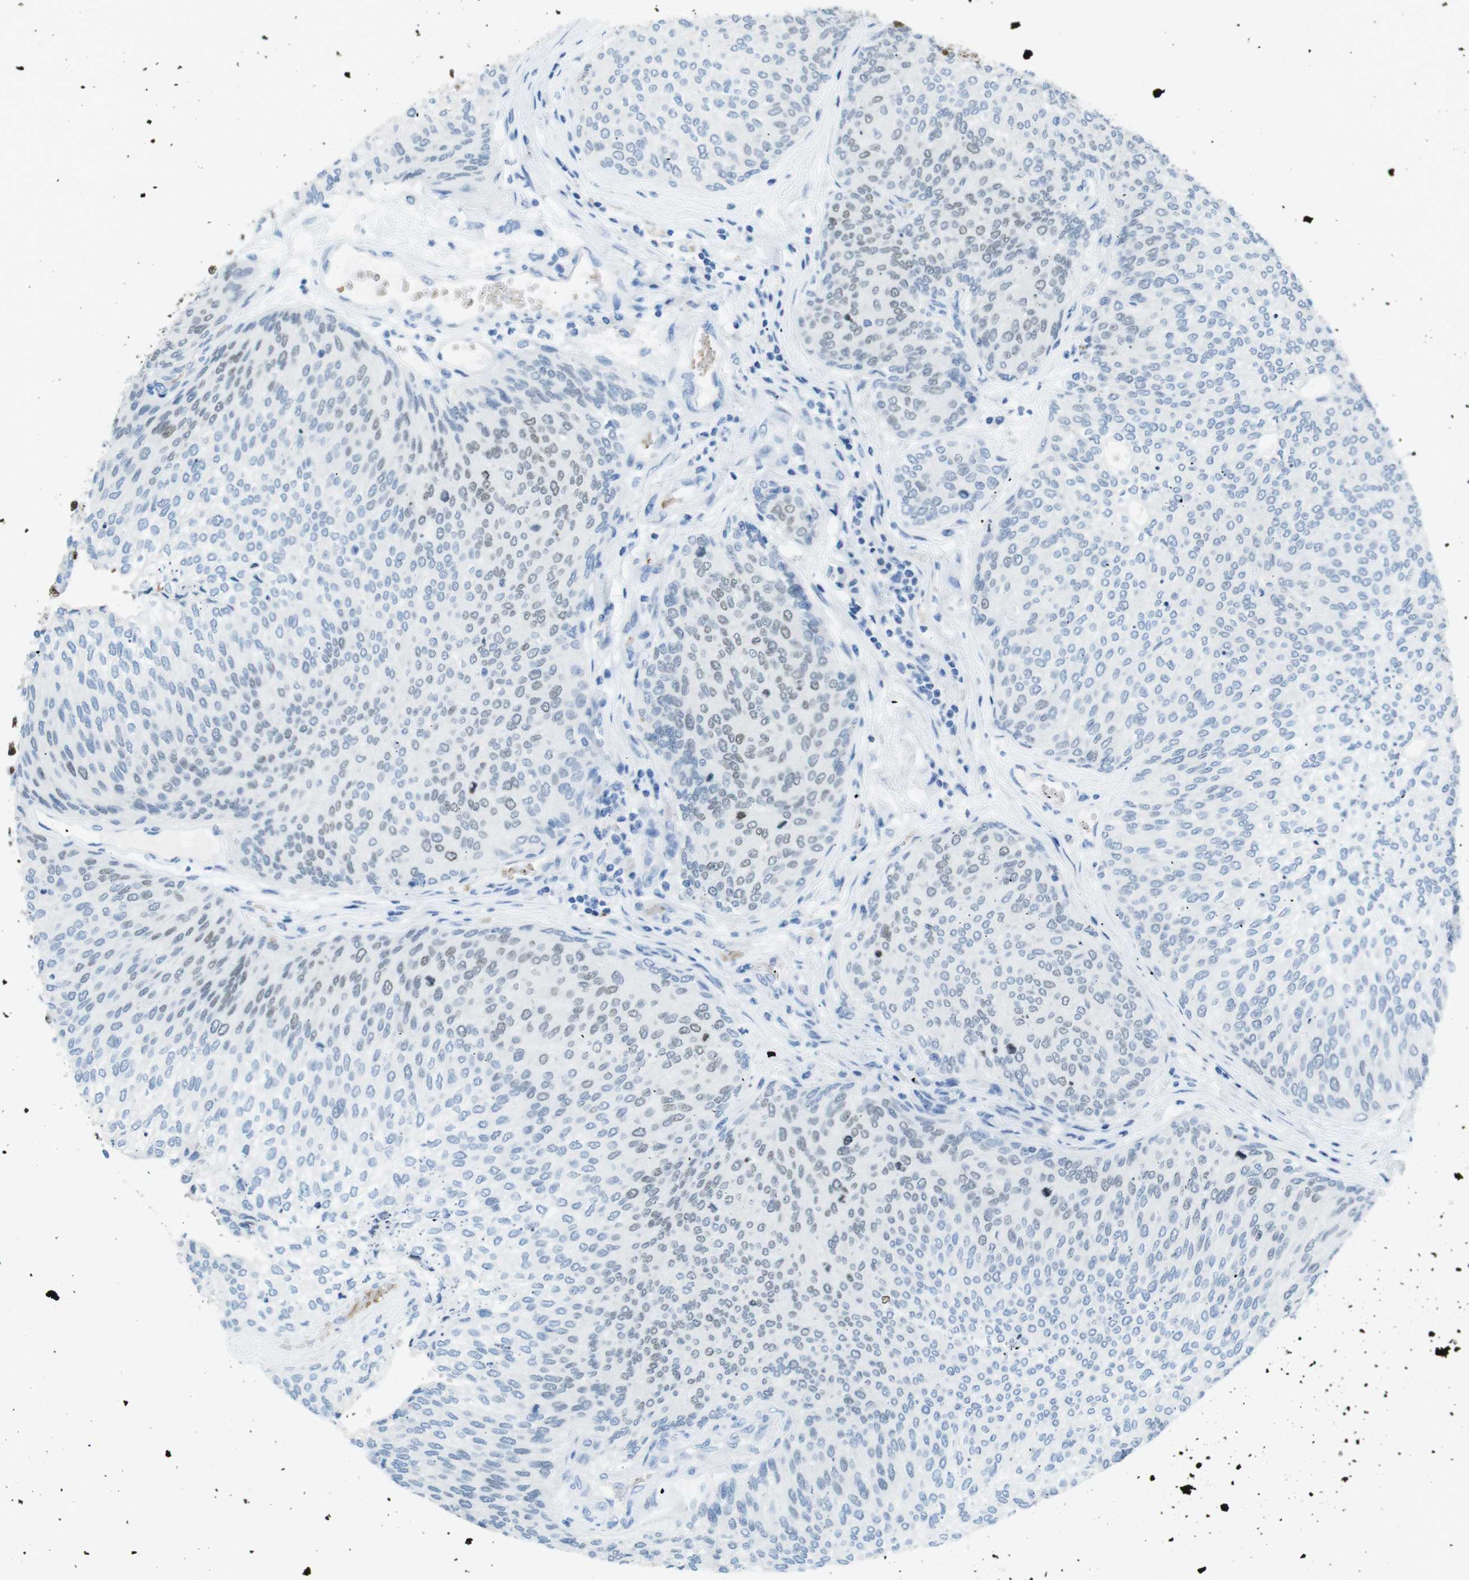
{"staining": {"intensity": "negative", "quantity": "none", "location": "none"}, "tissue": "urothelial cancer", "cell_type": "Tumor cells", "image_type": "cancer", "snomed": [{"axis": "morphology", "description": "Urothelial carcinoma, Low grade"}, {"axis": "topography", "description": "Urinary bladder"}], "caption": "Photomicrograph shows no protein expression in tumor cells of low-grade urothelial carcinoma tissue.", "gene": "TFAP2C", "patient": {"sex": "female", "age": 79}}